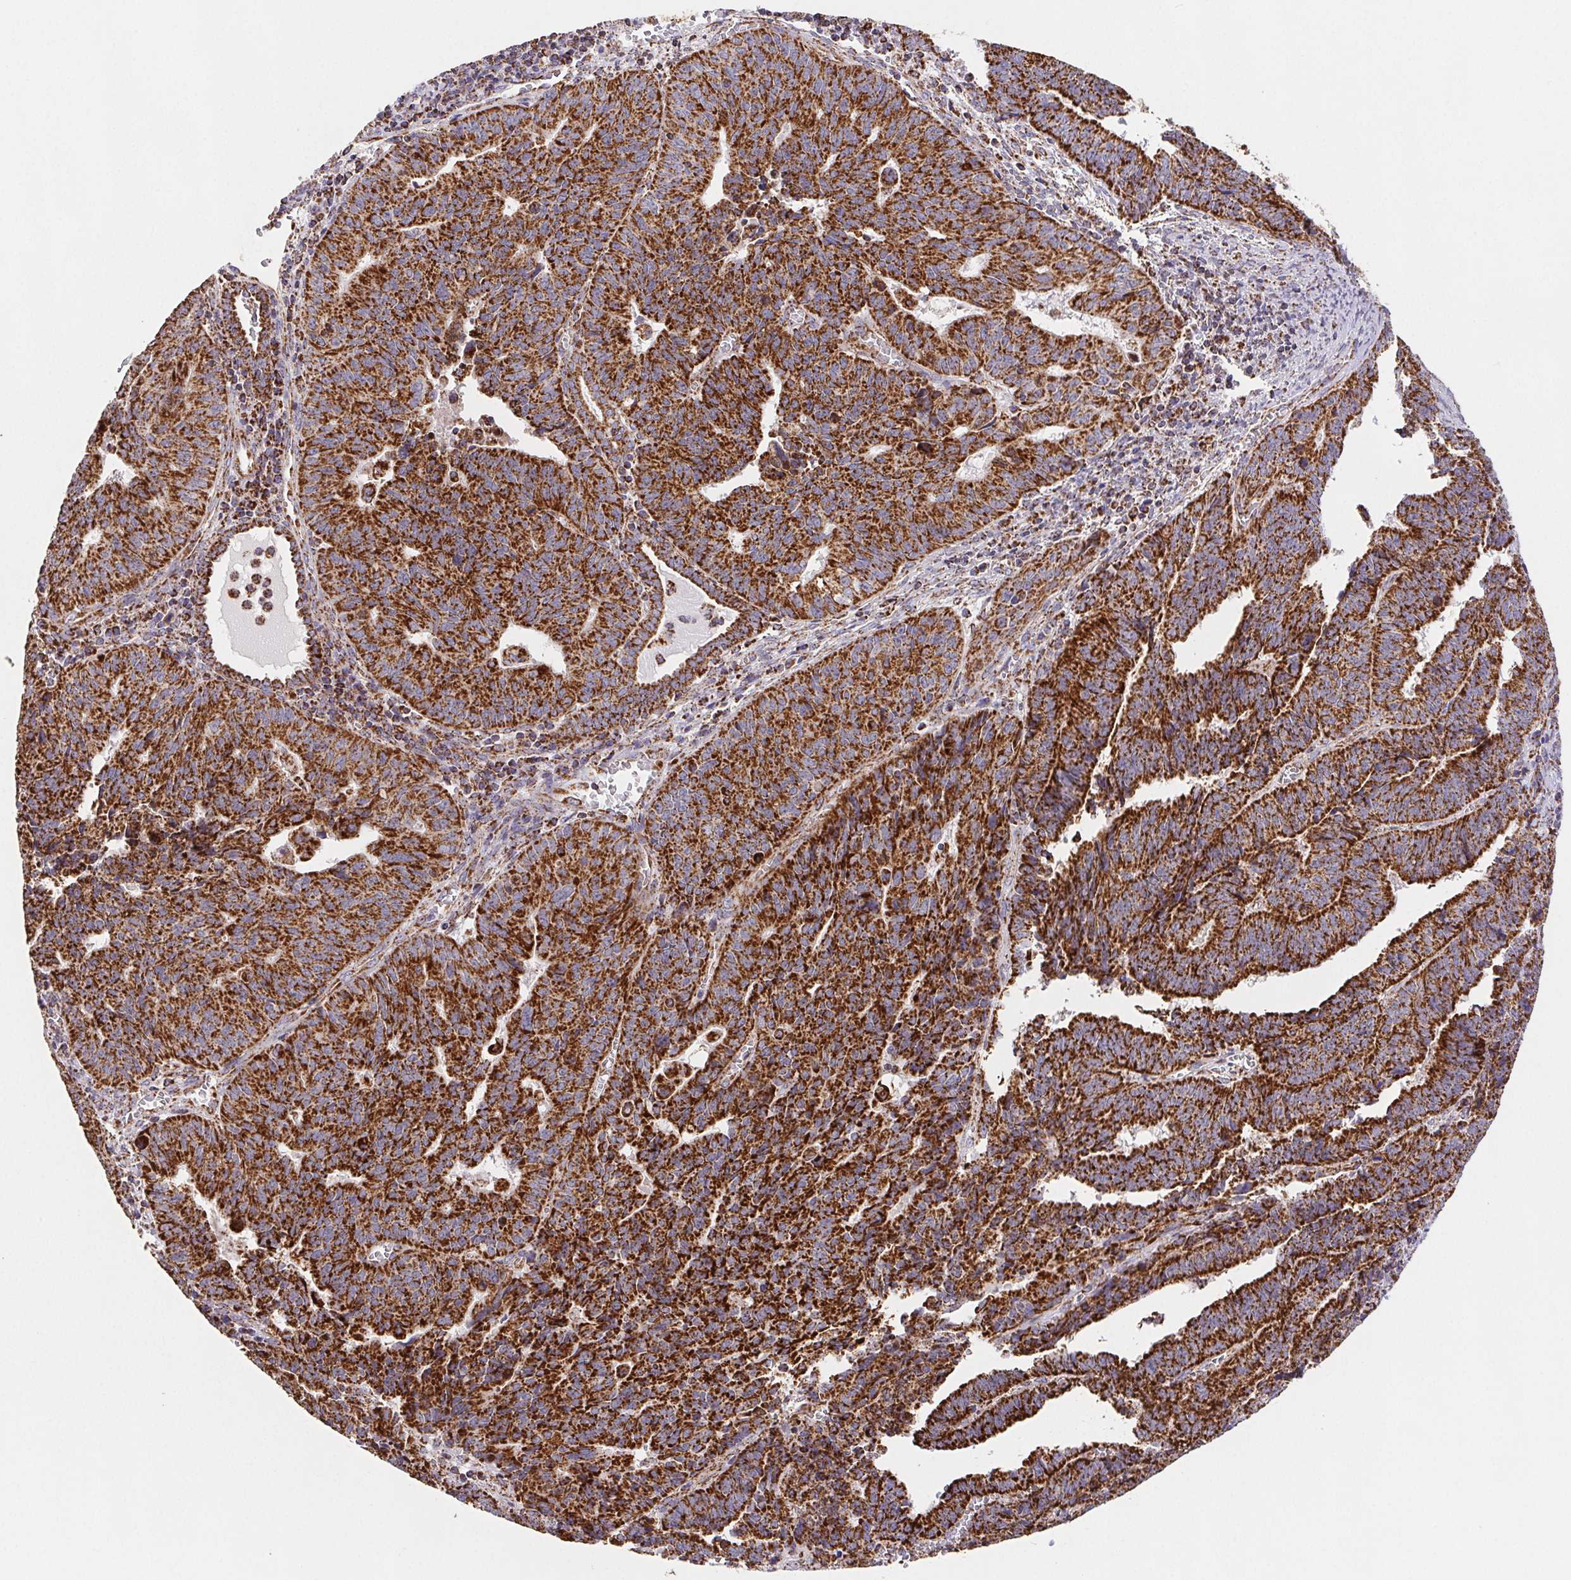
{"staining": {"intensity": "strong", "quantity": ">75%", "location": "cytoplasmic/membranous"}, "tissue": "endometrial cancer", "cell_type": "Tumor cells", "image_type": "cancer", "snomed": [{"axis": "morphology", "description": "Adenocarcinoma, NOS"}, {"axis": "topography", "description": "Endometrium"}], "caption": "This photomicrograph shows adenocarcinoma (endometrial) stained with immunohistochemistry (IHC) to label a protein in brown. The cytoplasmic/membranous of tumor cells show strong positivity for the protein. Nuclei are counter-stained blue.", "gene": "NIPSNAP2", "patient": {"sex": "female", "age": 65}}